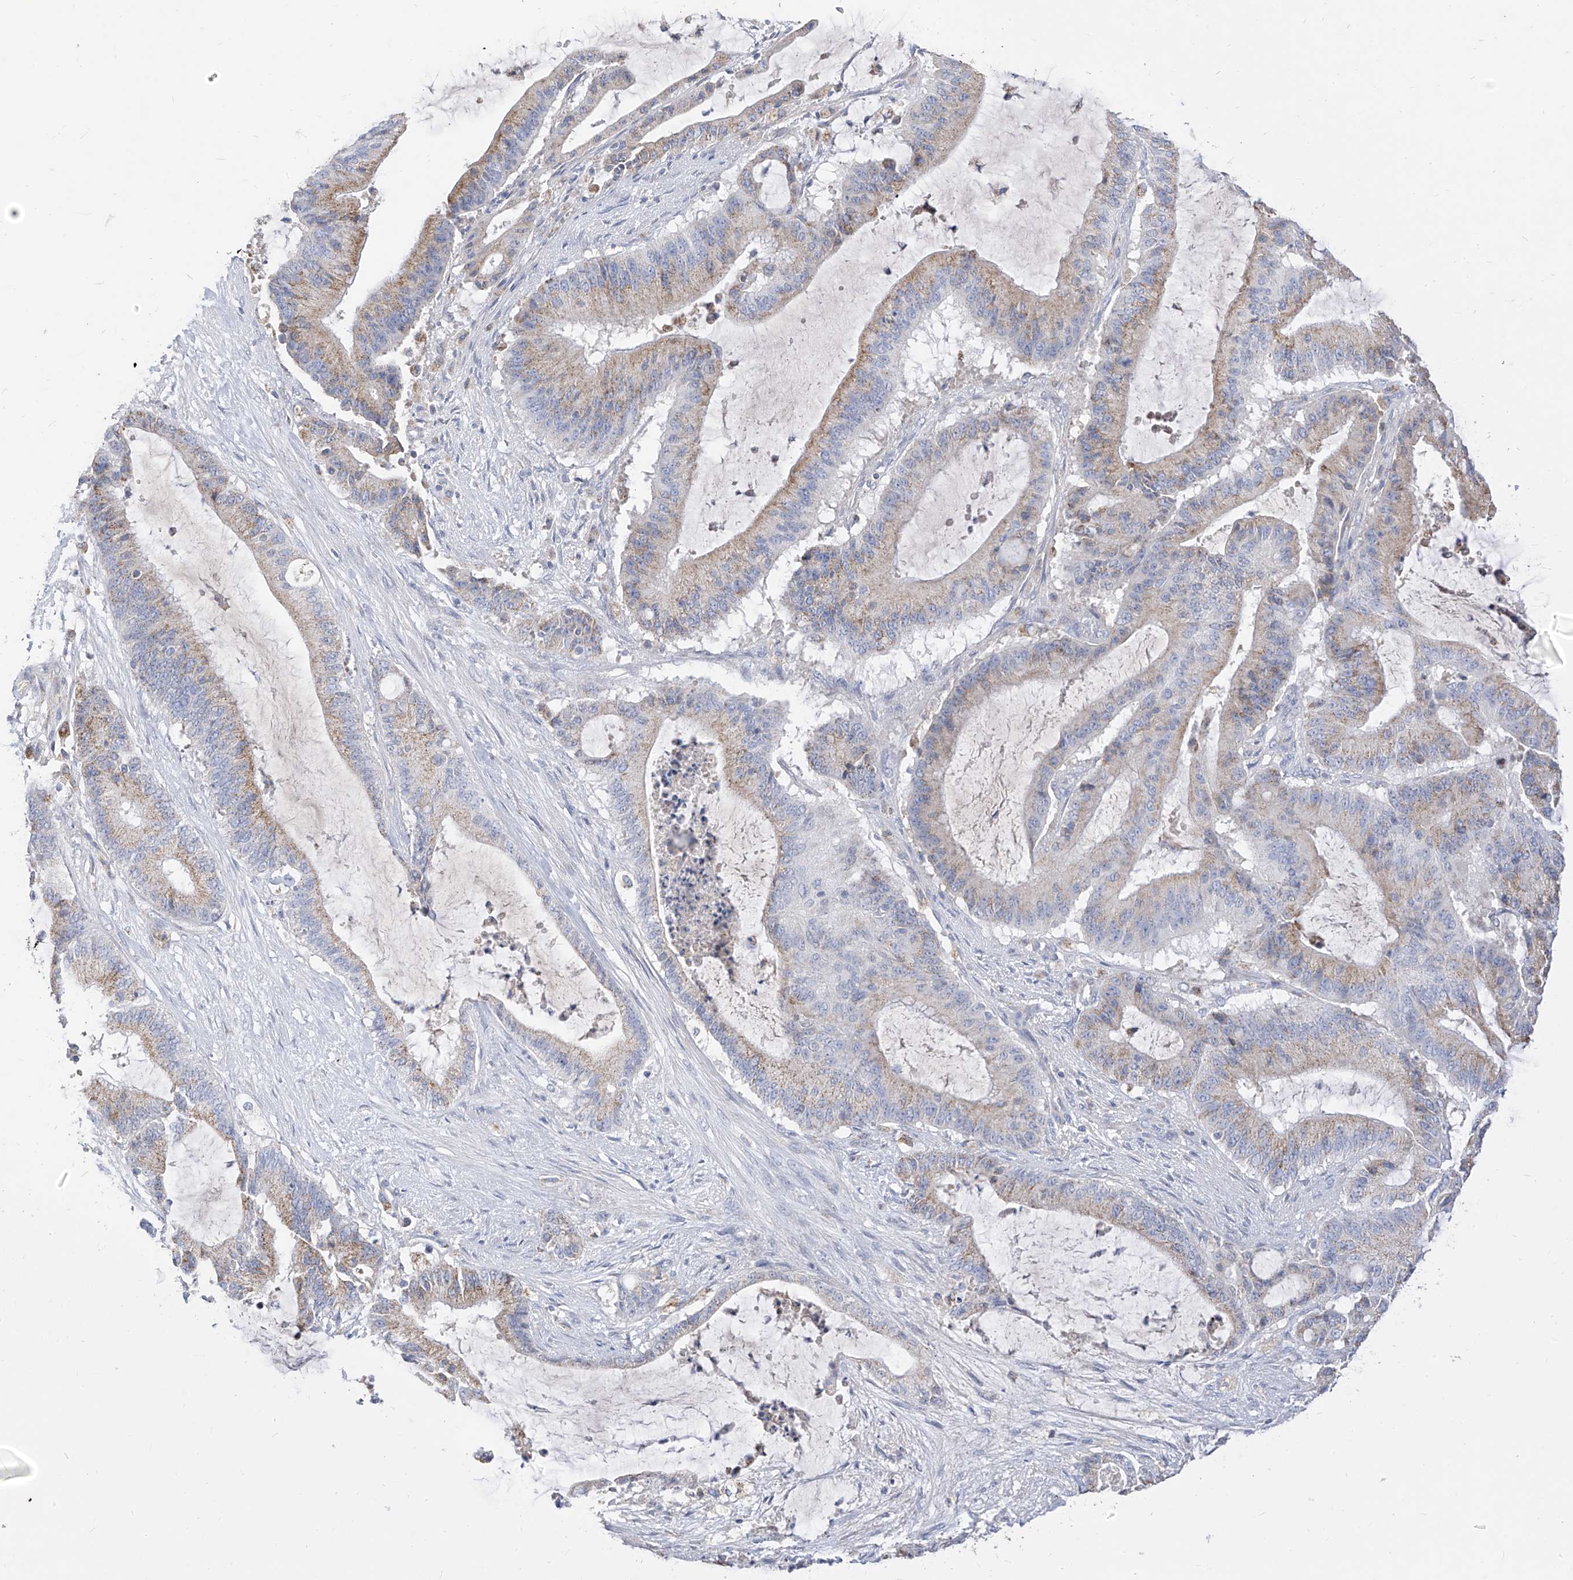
{"staining": {"intensity": "weak", "quantity": "25%-75%", "location": "cytoplasmic/membranous"}, "tissue": "liver cancer", "cell_type": "Tumor cells", "image_type": "cancer", "snomed": [{"axis": "morphology", "description": "Normal tissue, NOS"}, {"axis": "morphology", "description": "Cholangiocarcinoma"}, {"axis": "topography", "description": "Liver"}, {"axis": "topography", "description": "Peripheral nerve tissue"}], "caption": "Liver cholangiocarcinoma stained with a protein marker displays weak staining in tumor cells.", "gene": "RASA2", "patient": {"sex": "female", "age": 73}}